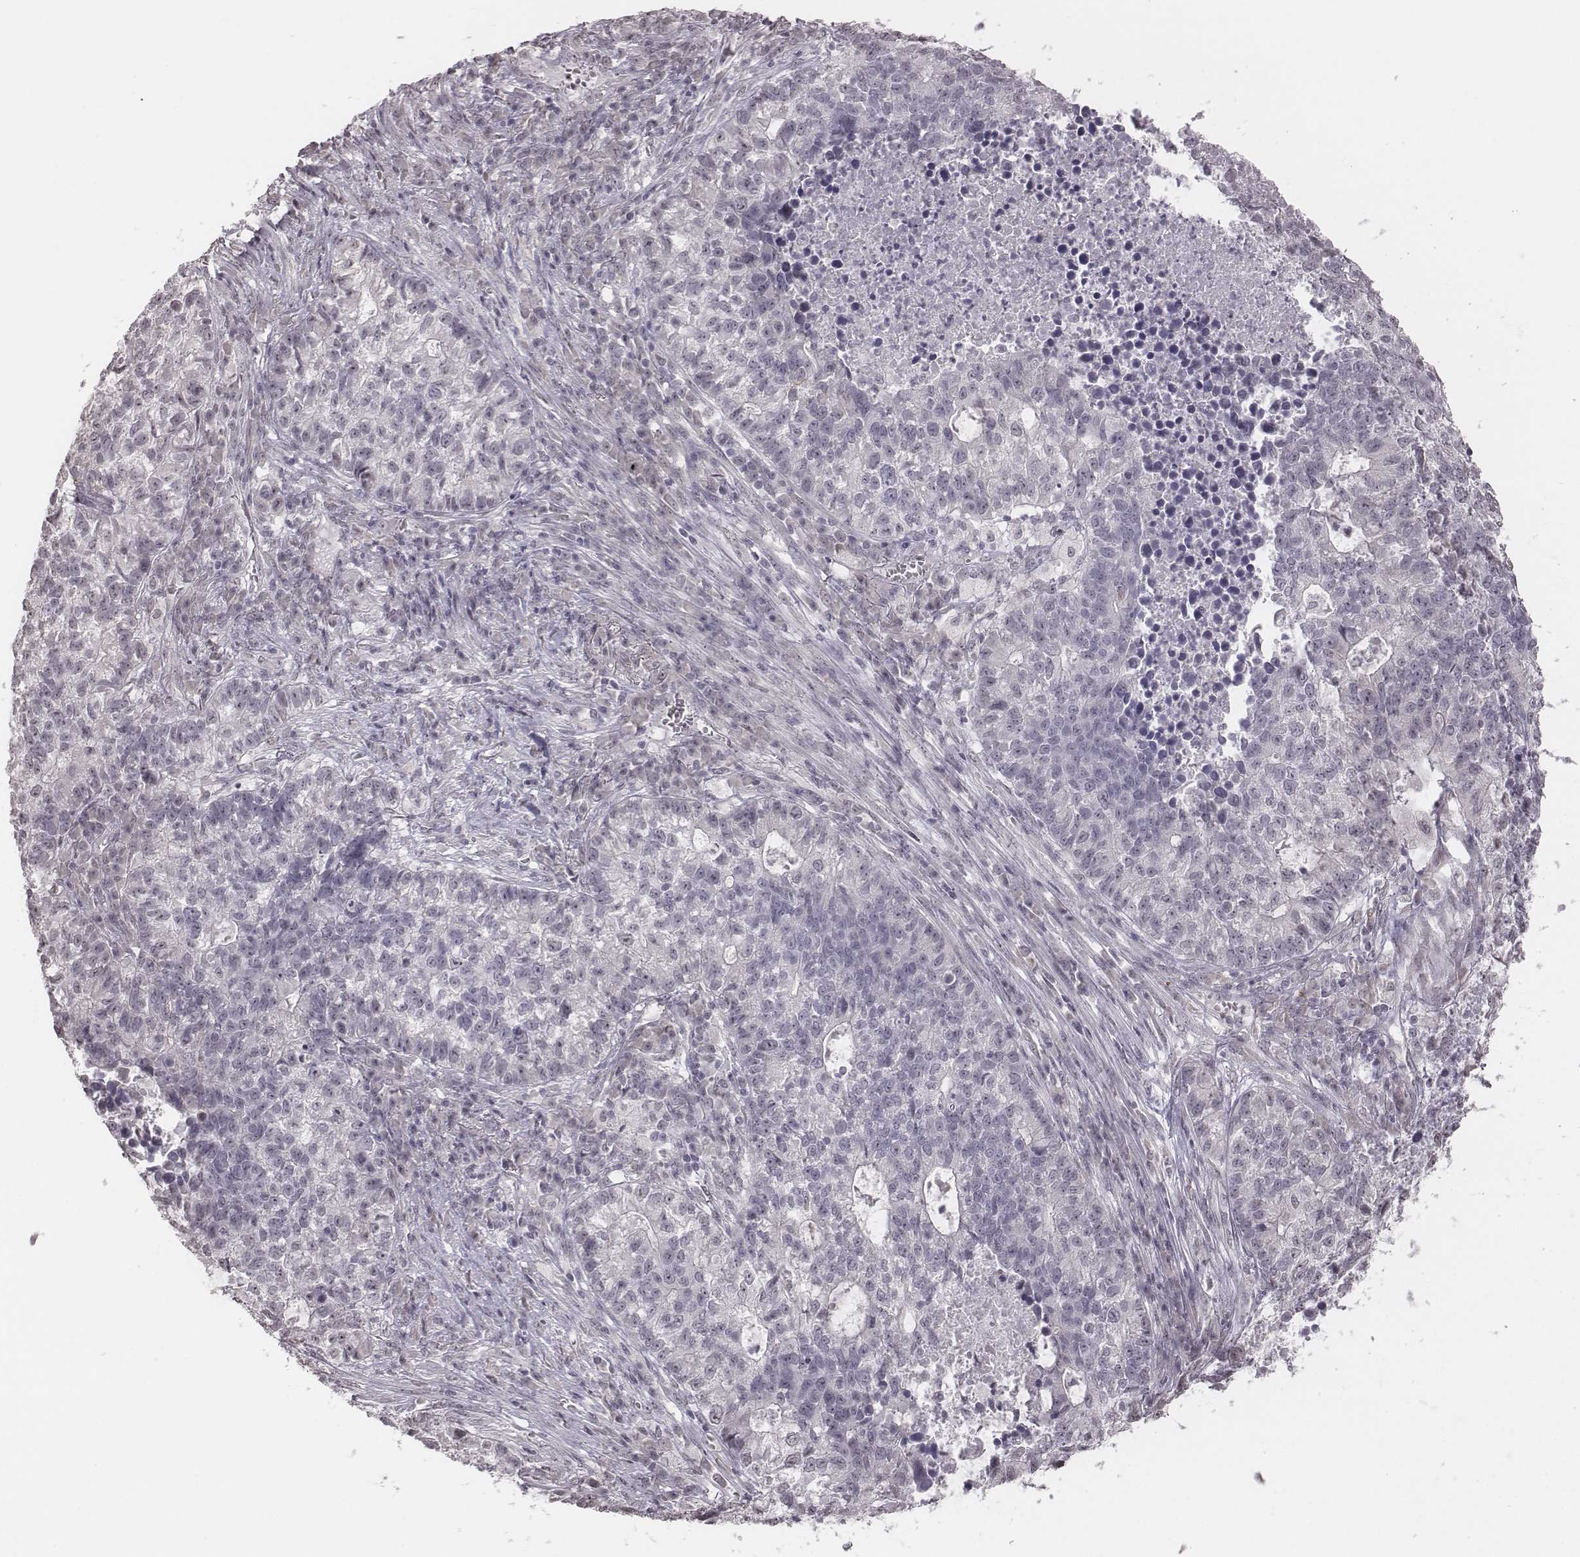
{"staining": {"intensity": "negative", "quantity": "none", "location": "none"}, "tissue": "lung cancer", "cell_type": "Tumor cells", "image_type": "cancer", "snomed": [{"axis": "morphology", "description": "Adenocarcinoma, NOS"}, {"axis": "topography", "description": "Lung"}], "caption": "IHC histopathology image of neoplastic tissue: human adenocarcinoma (lung) stained with DAB (3,3'-diaminobenzidine) demonstrates no significant protein positivity in tumor cells.", "gene": "RPGRIP1", "patient": {"sex": "male", "age": 57}}